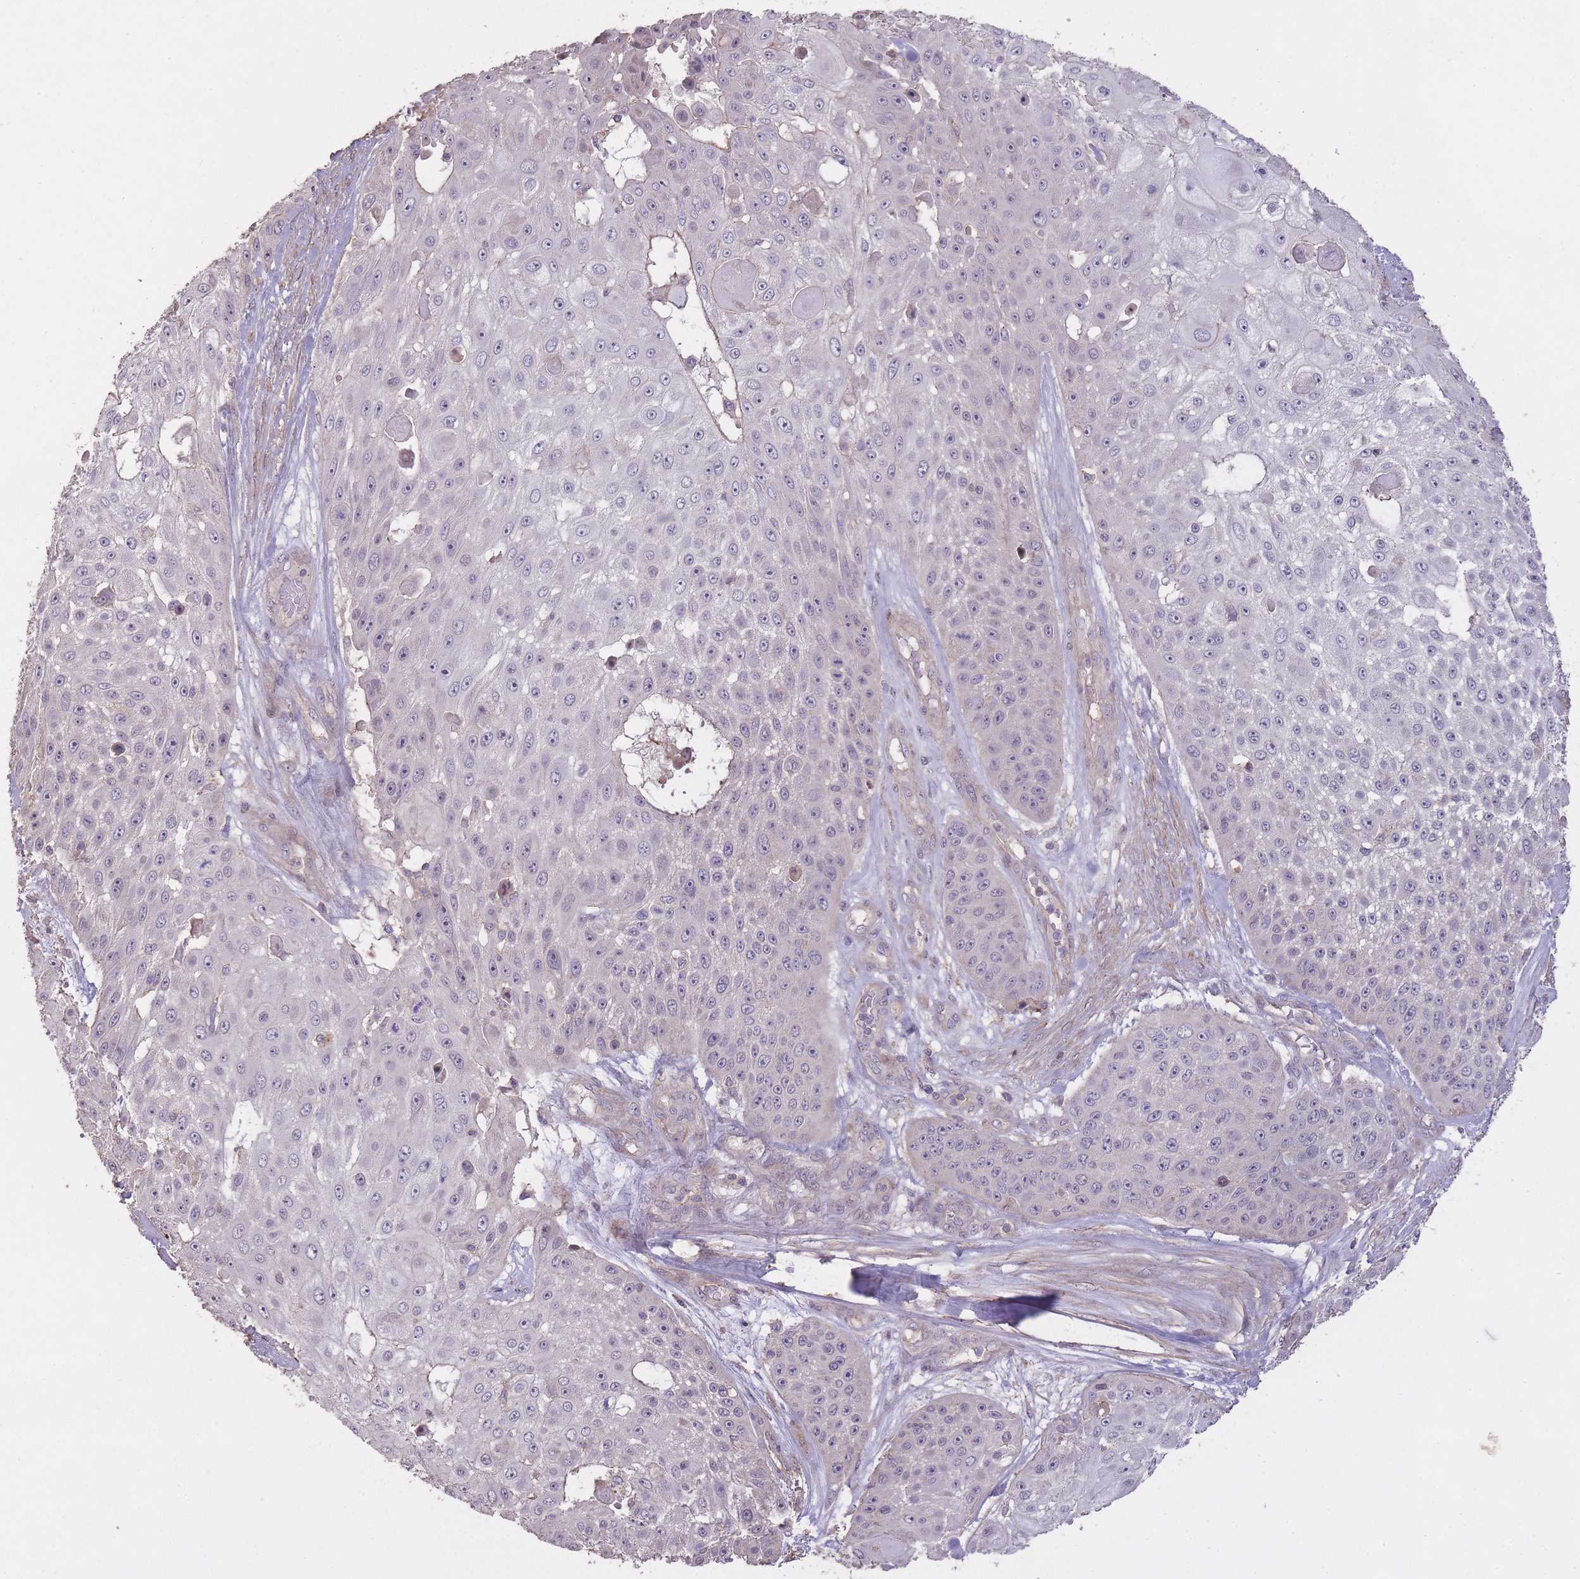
{"staining": {"intensity": "negative", "quantity": "none", "location": "none"}, "tissue": "skin cancer", "cell_type": "Tumor cells", "image_type": "cancer", "snomed": [{"axis": "morphology", "description": "Squamous cell carcinoma, NOS"}, {"axis": "topography", "description": "Skin"}], "caption": "DAB (3,3'-diaminobenzidine) immunohistochemical staining of human skin squamous cell carcinoma shows no significant positivity in tumor cells. (Immunohistochemistry (ihc), brightfield microscopy, high magnification).", "gene": "RSPH10B", "patient": {"sex": "female", "age": 86}}